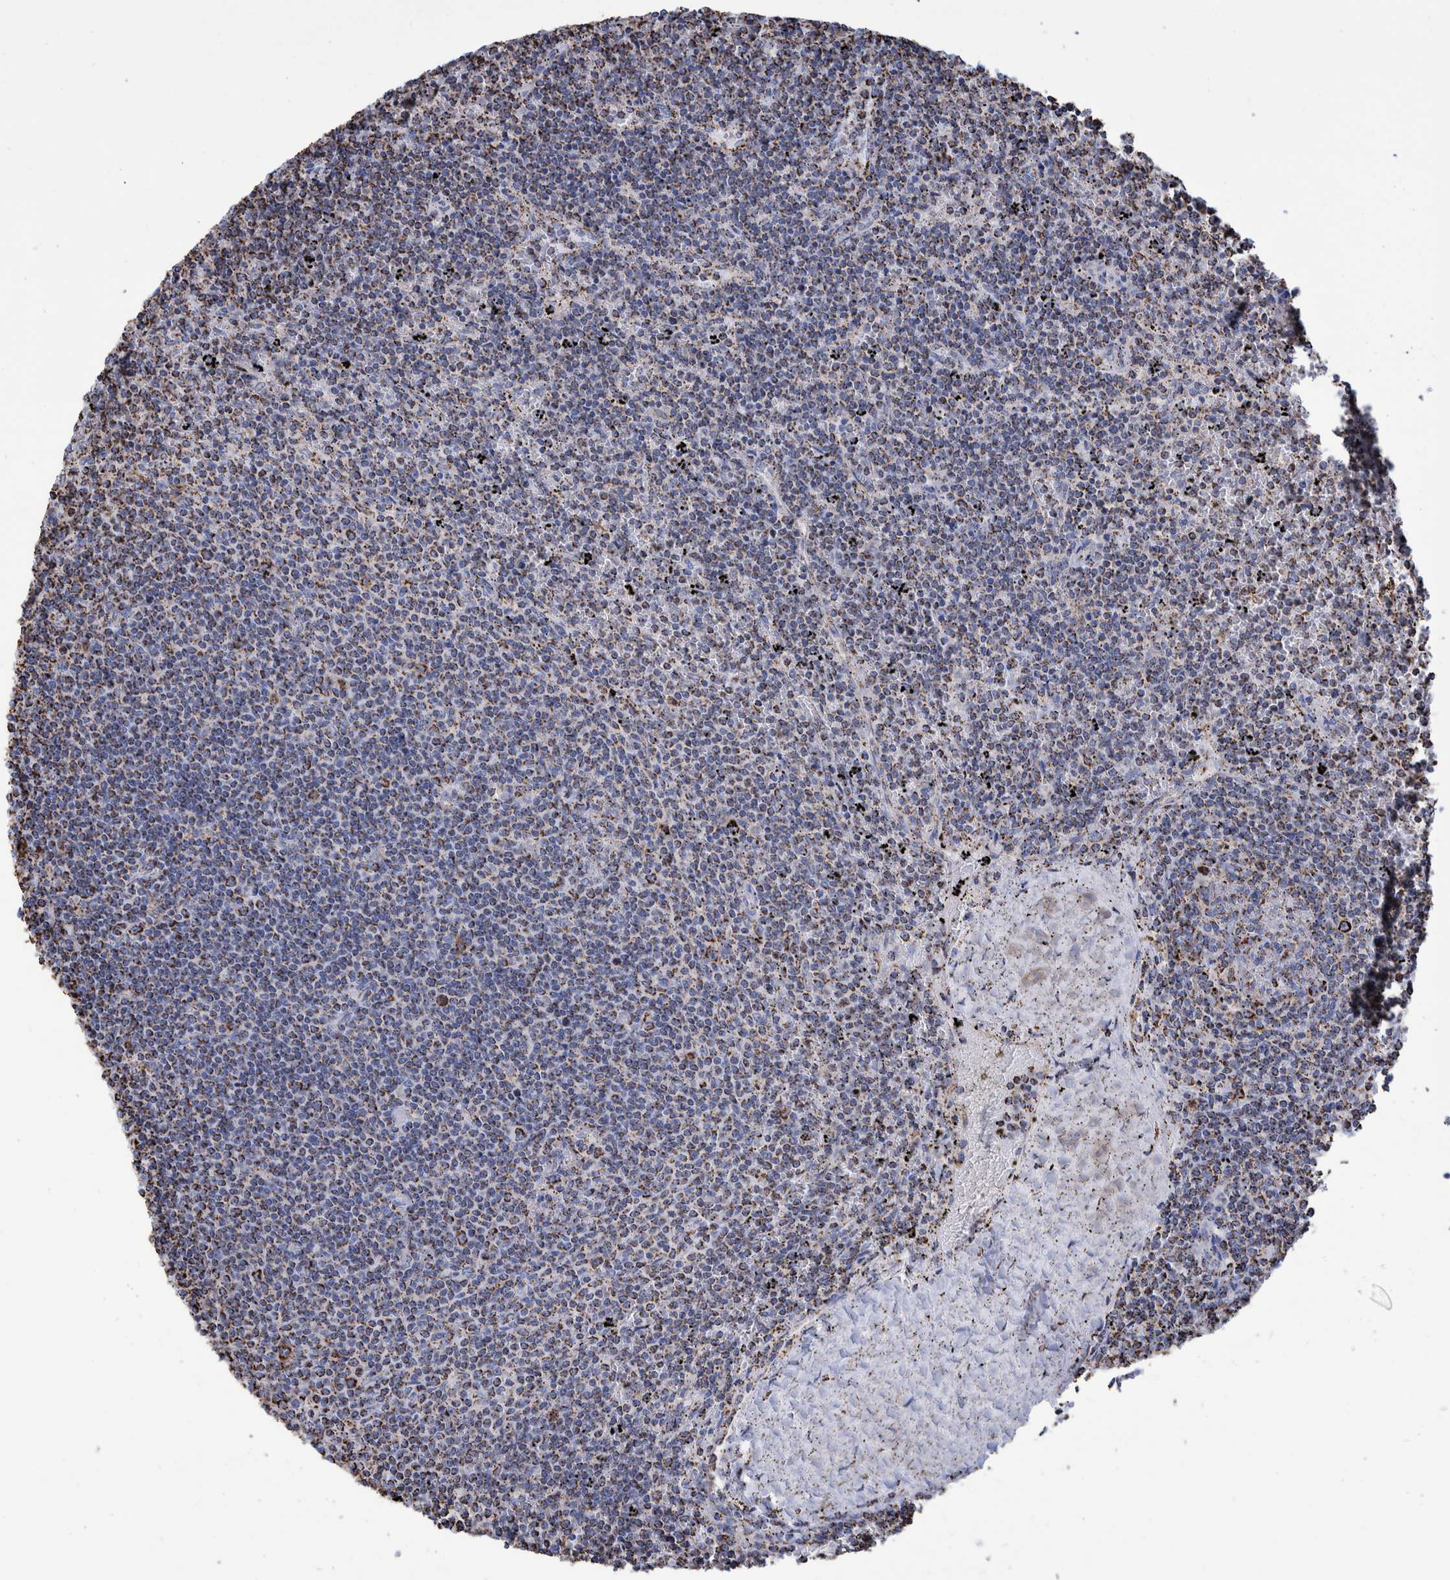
{"staining": {"intensity": "strong", "quantity": ">75%", "location": "cytoplasmic/membranous"}, "tissue": "lymphoma", "cell_type": "Tumor cells", "image_type": "cancer", "snomed": [{"axis": "morphology", "description": "Malignant lymphoma, non-Hodgkin's type, Low grade"}, {"axis": "topography", "description": "Spleen"}], "caption": "DAB (3,3'-diaminobenzidine) immunohistochemical staining of low-grade malignant lymphoma, non-Hodgkin's type reveals strong cytoplasmic/membranous protein expression in about >75% of tumor cells.", "gene": "VPS26C", "patient": {"sex": "female", "age": 50}}